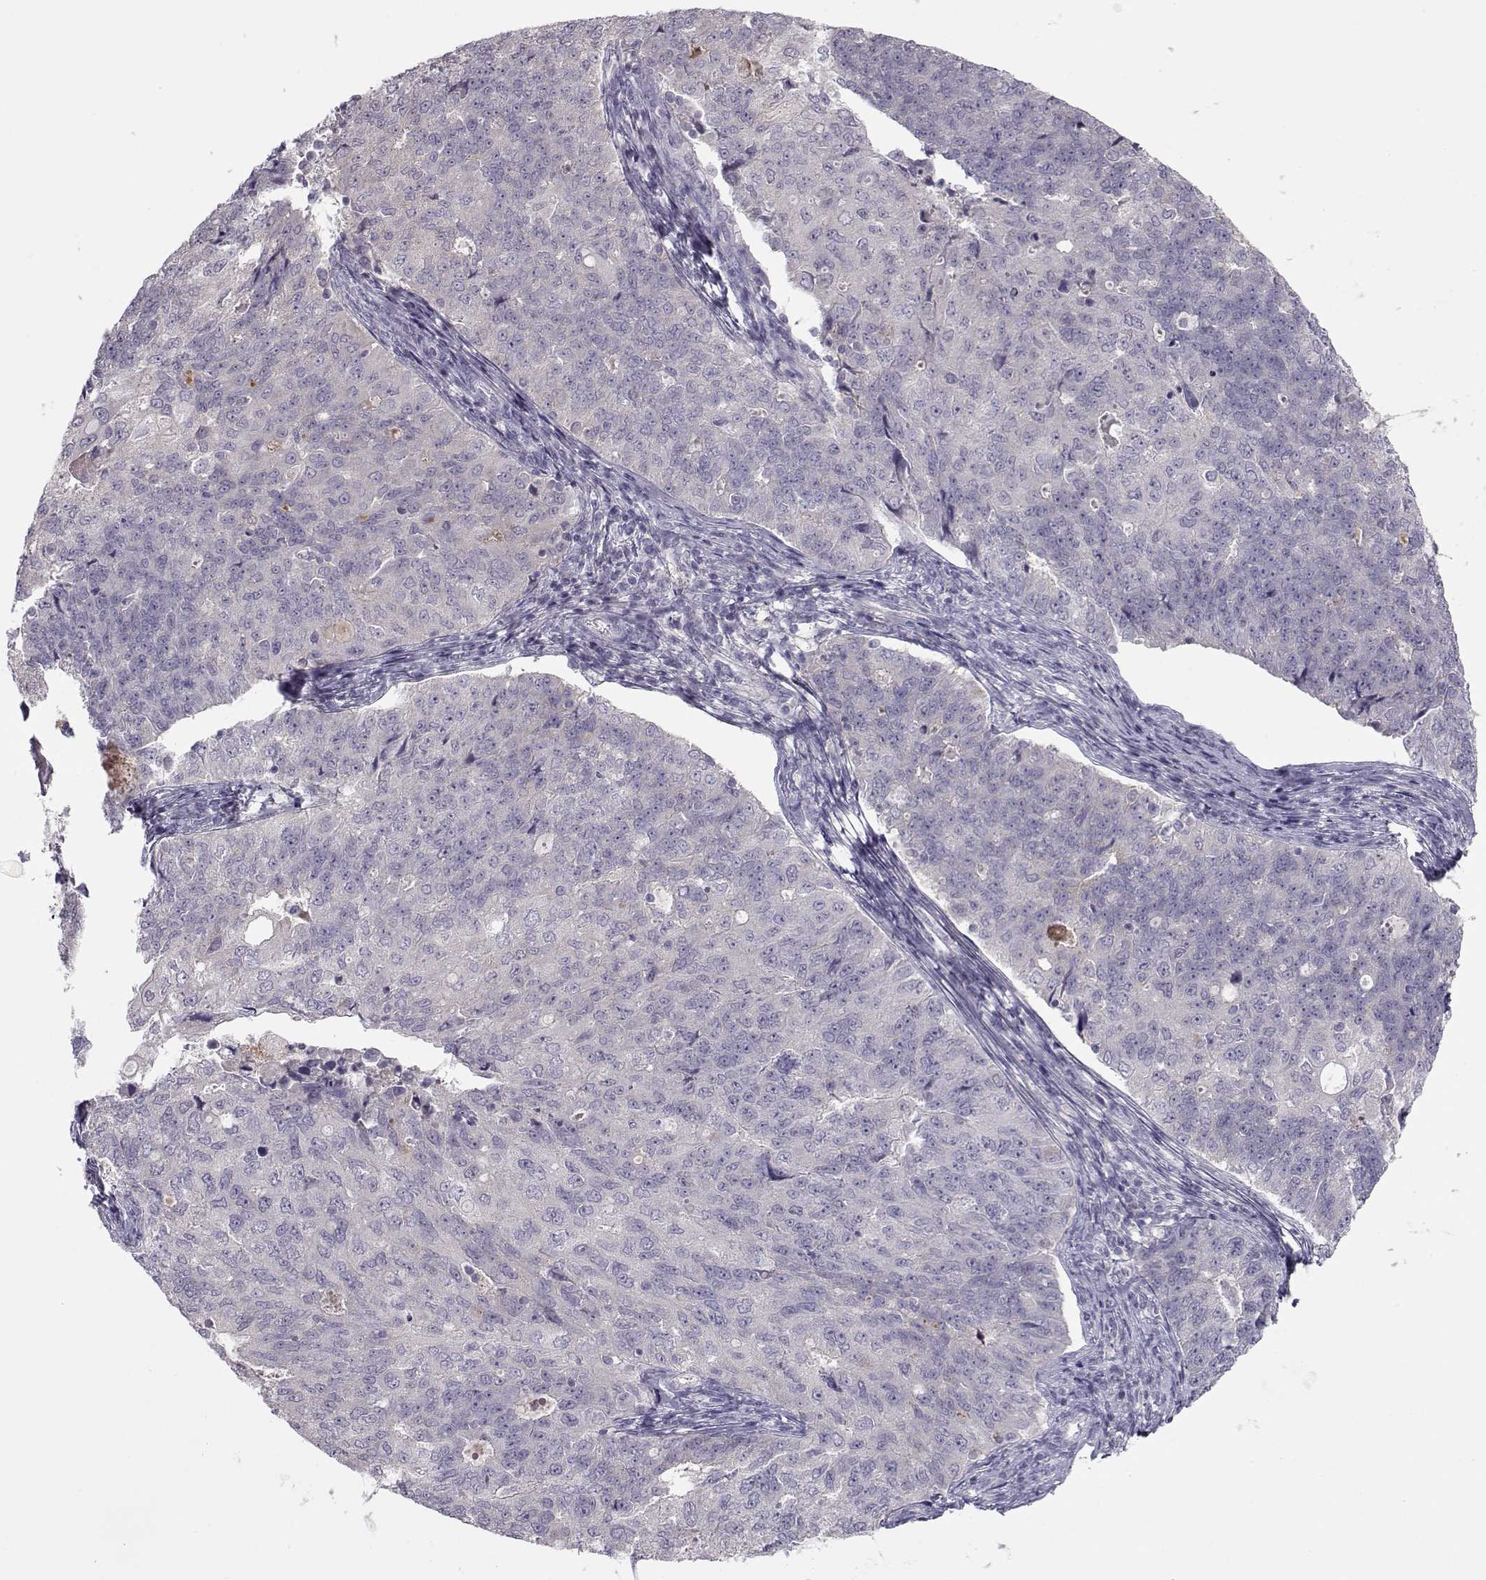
{"staining": {"intensity": "negative", "quantity": "none", "location": "none"}, "tissue": "endometrial cancer", "cell_type": "Tumor cells", "image_type": "cancer", "snomed": [{"axis": "morphology", "description": "Adenocarcinoma, NOS"}, {"axis": "topography", "description": "Endometrium"}], "caption": "Endometrial cancer (adenocarcinoma) was stained to show a protein in brown. There is no significant staining in tumor cells.", "gene": "GRK1", "patient": {"sex": "female", "age": 43}}